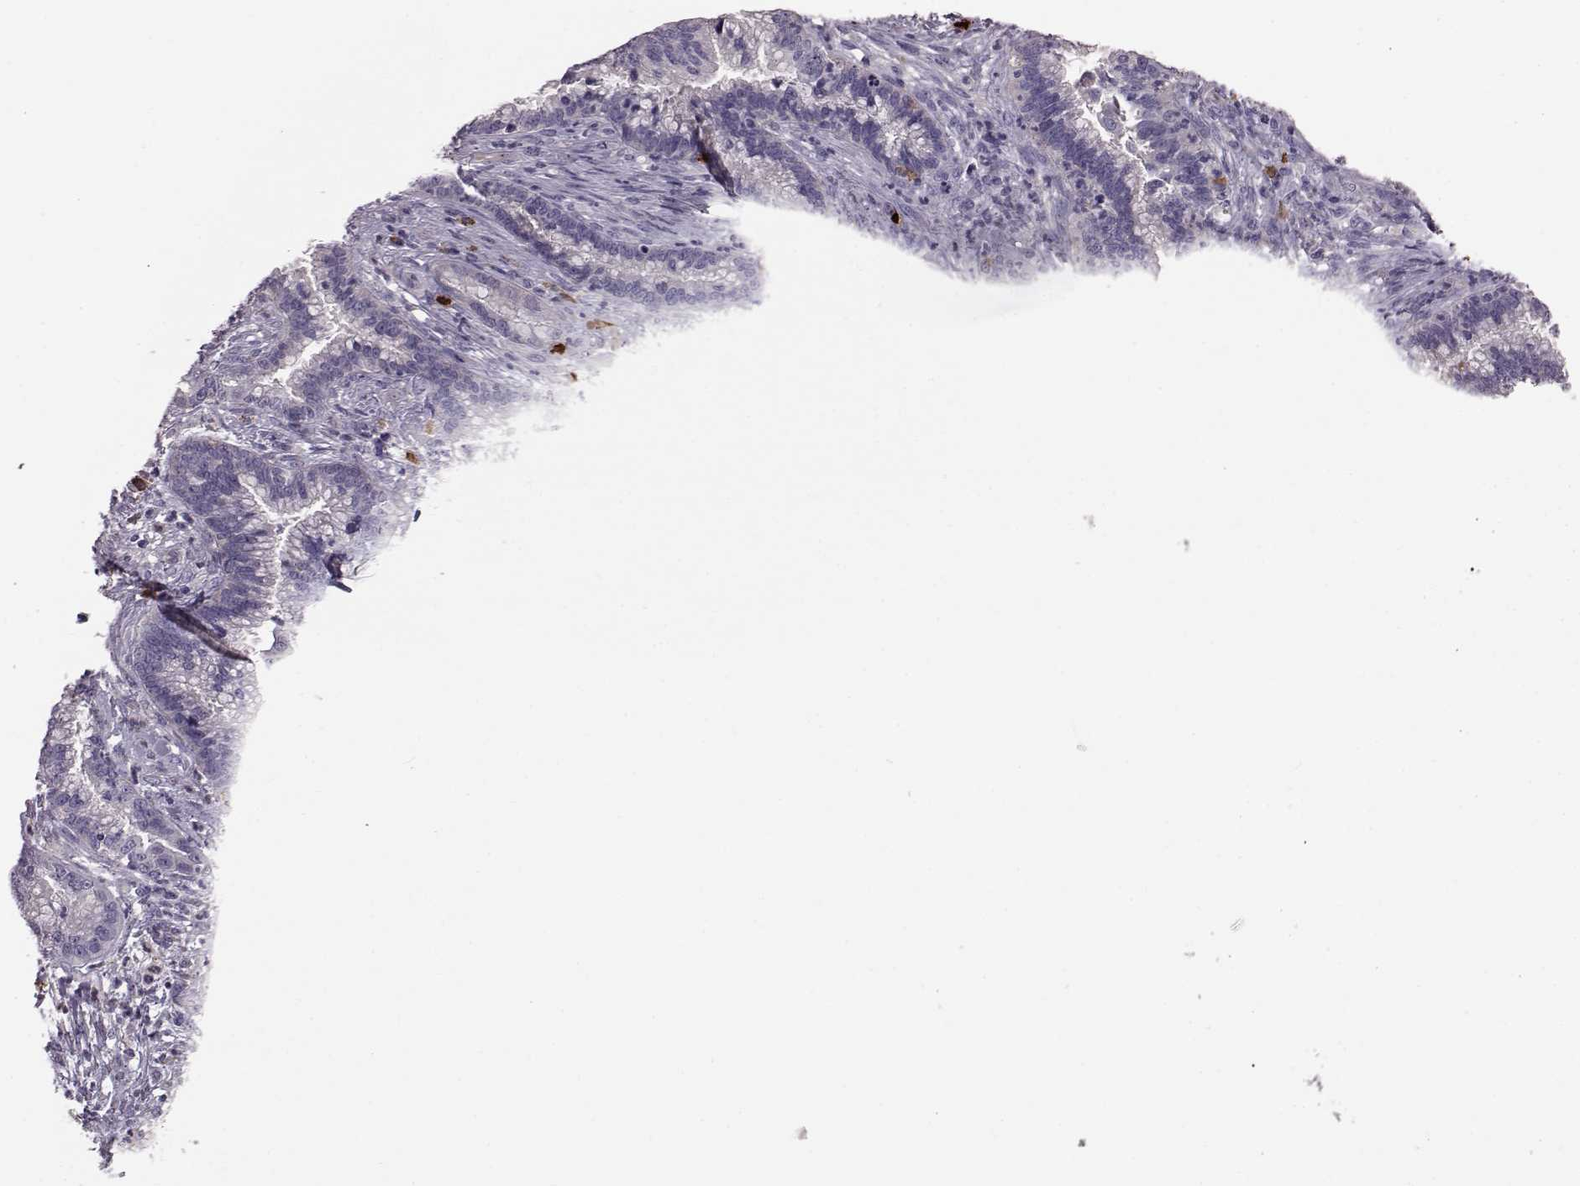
{"staining": {"intensity": "negative", "quantity": "none", "location": "none"}, "tissue": "cervical cancer", "cell_type": "Tumor cells", "image_type": "cancer", "snomed": [{"axis": "morphology", "description": "Adenocarcinoma, NOS"}, {"axis": "topography", "description": "Cervix"}], "caption": "This histopathology image is of cervical cancer stained with immunohistochemistry (IHC) to label a protein in brown with the nuclei are counter-stained blue. There is no expression in tumor cells.", "gene": "ADGRG5", "patient": {"sex": "female", "age": 45}}